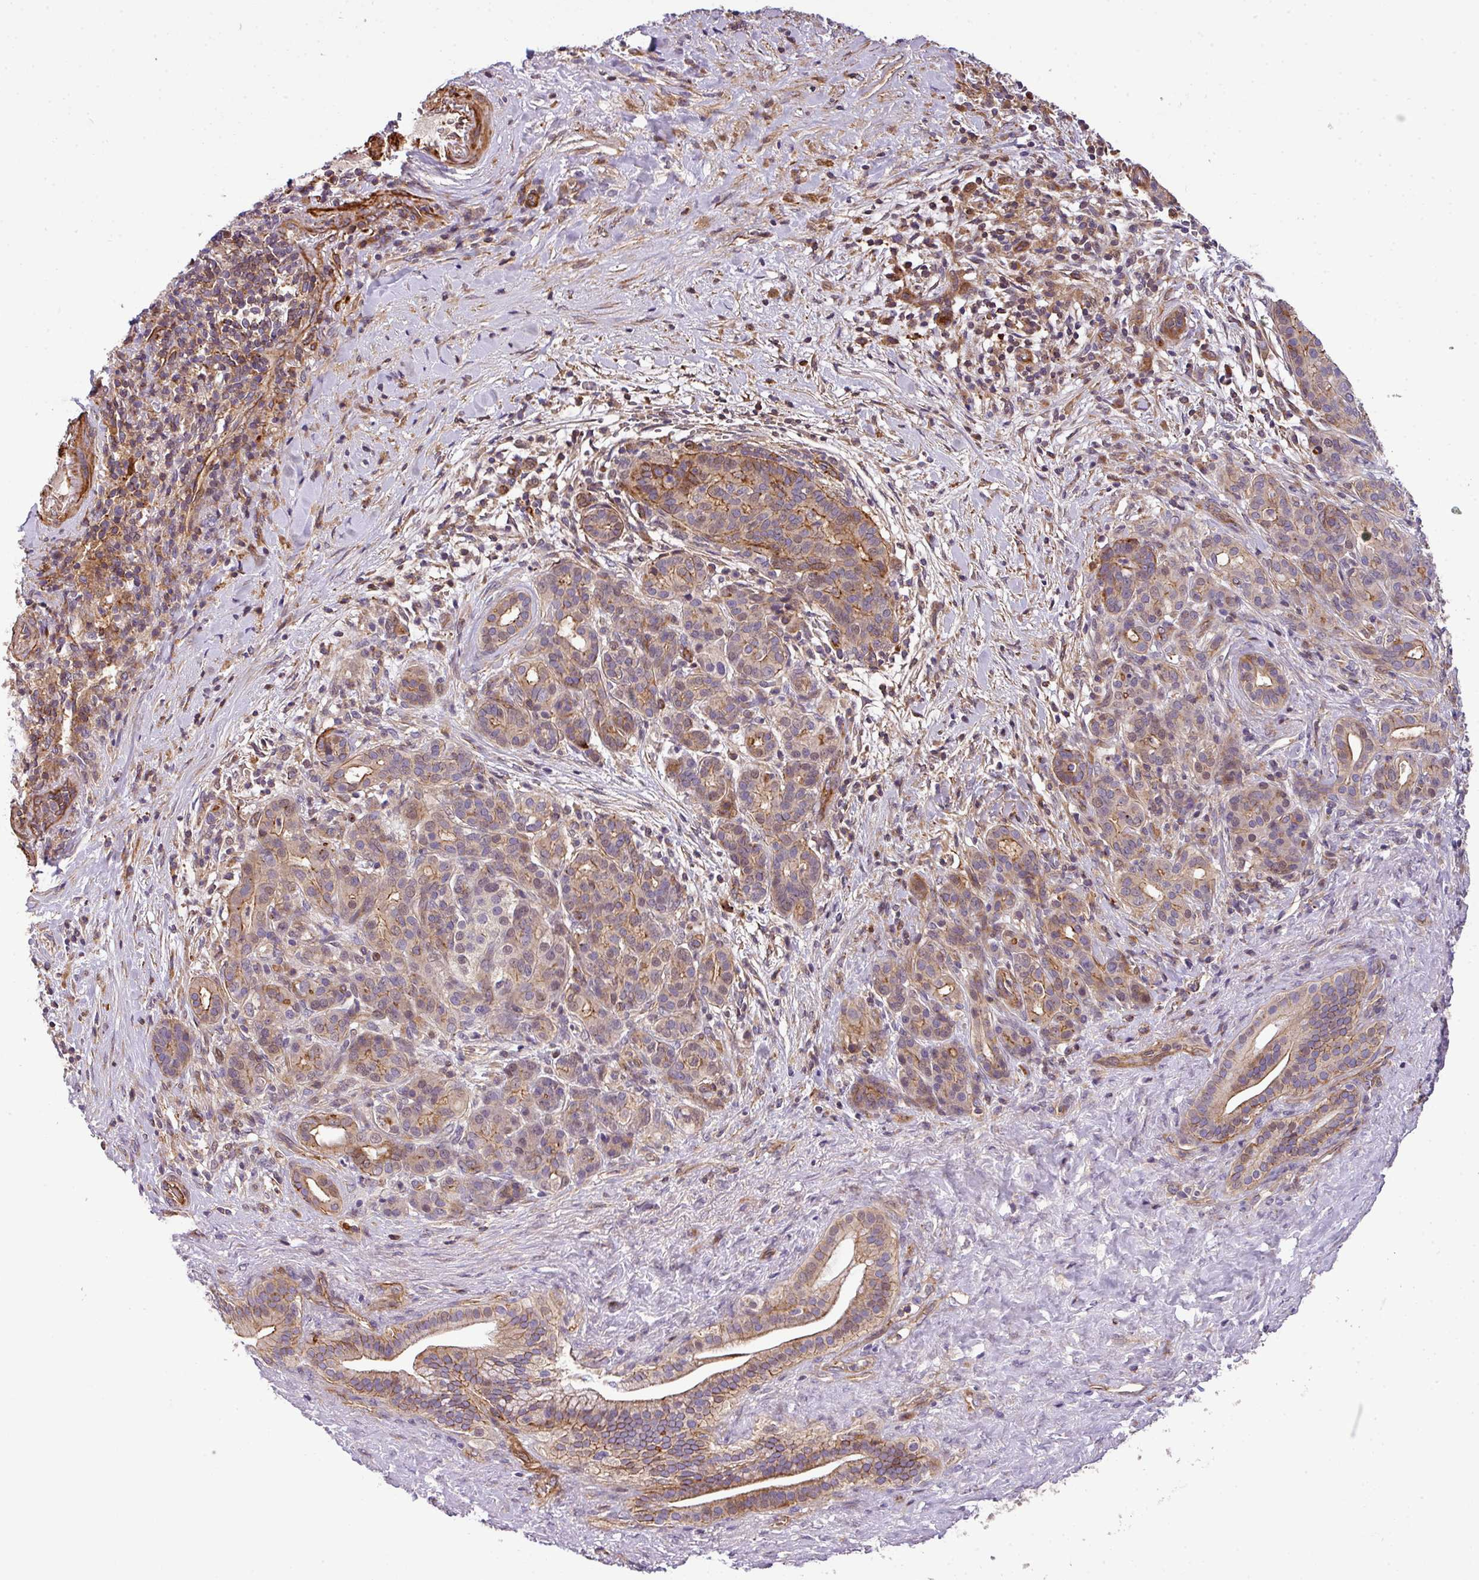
{"staining": {"intensity": "moderate", "quantity": "25%-75%", "location": "cytoplasmic/membranous"}, "tissue": "pancreatic cancer", "cell_type": "Tumor cells", "image_type": "cancer", "snomed": [{"axis": "morphology", "description": "Adenocarcinoma, NOS"}, {"axis": "topography", "description": "Pancreas"}], "caption": "A brown stain shows moderate cytoplasmic/membranous staining of a protein in pancreatic cancer tumor cells. (Brightfield microscopy of DAB IHC at high magnification).", "gene": "CASS4", "patient": {"sex": "male", "age": 44}}